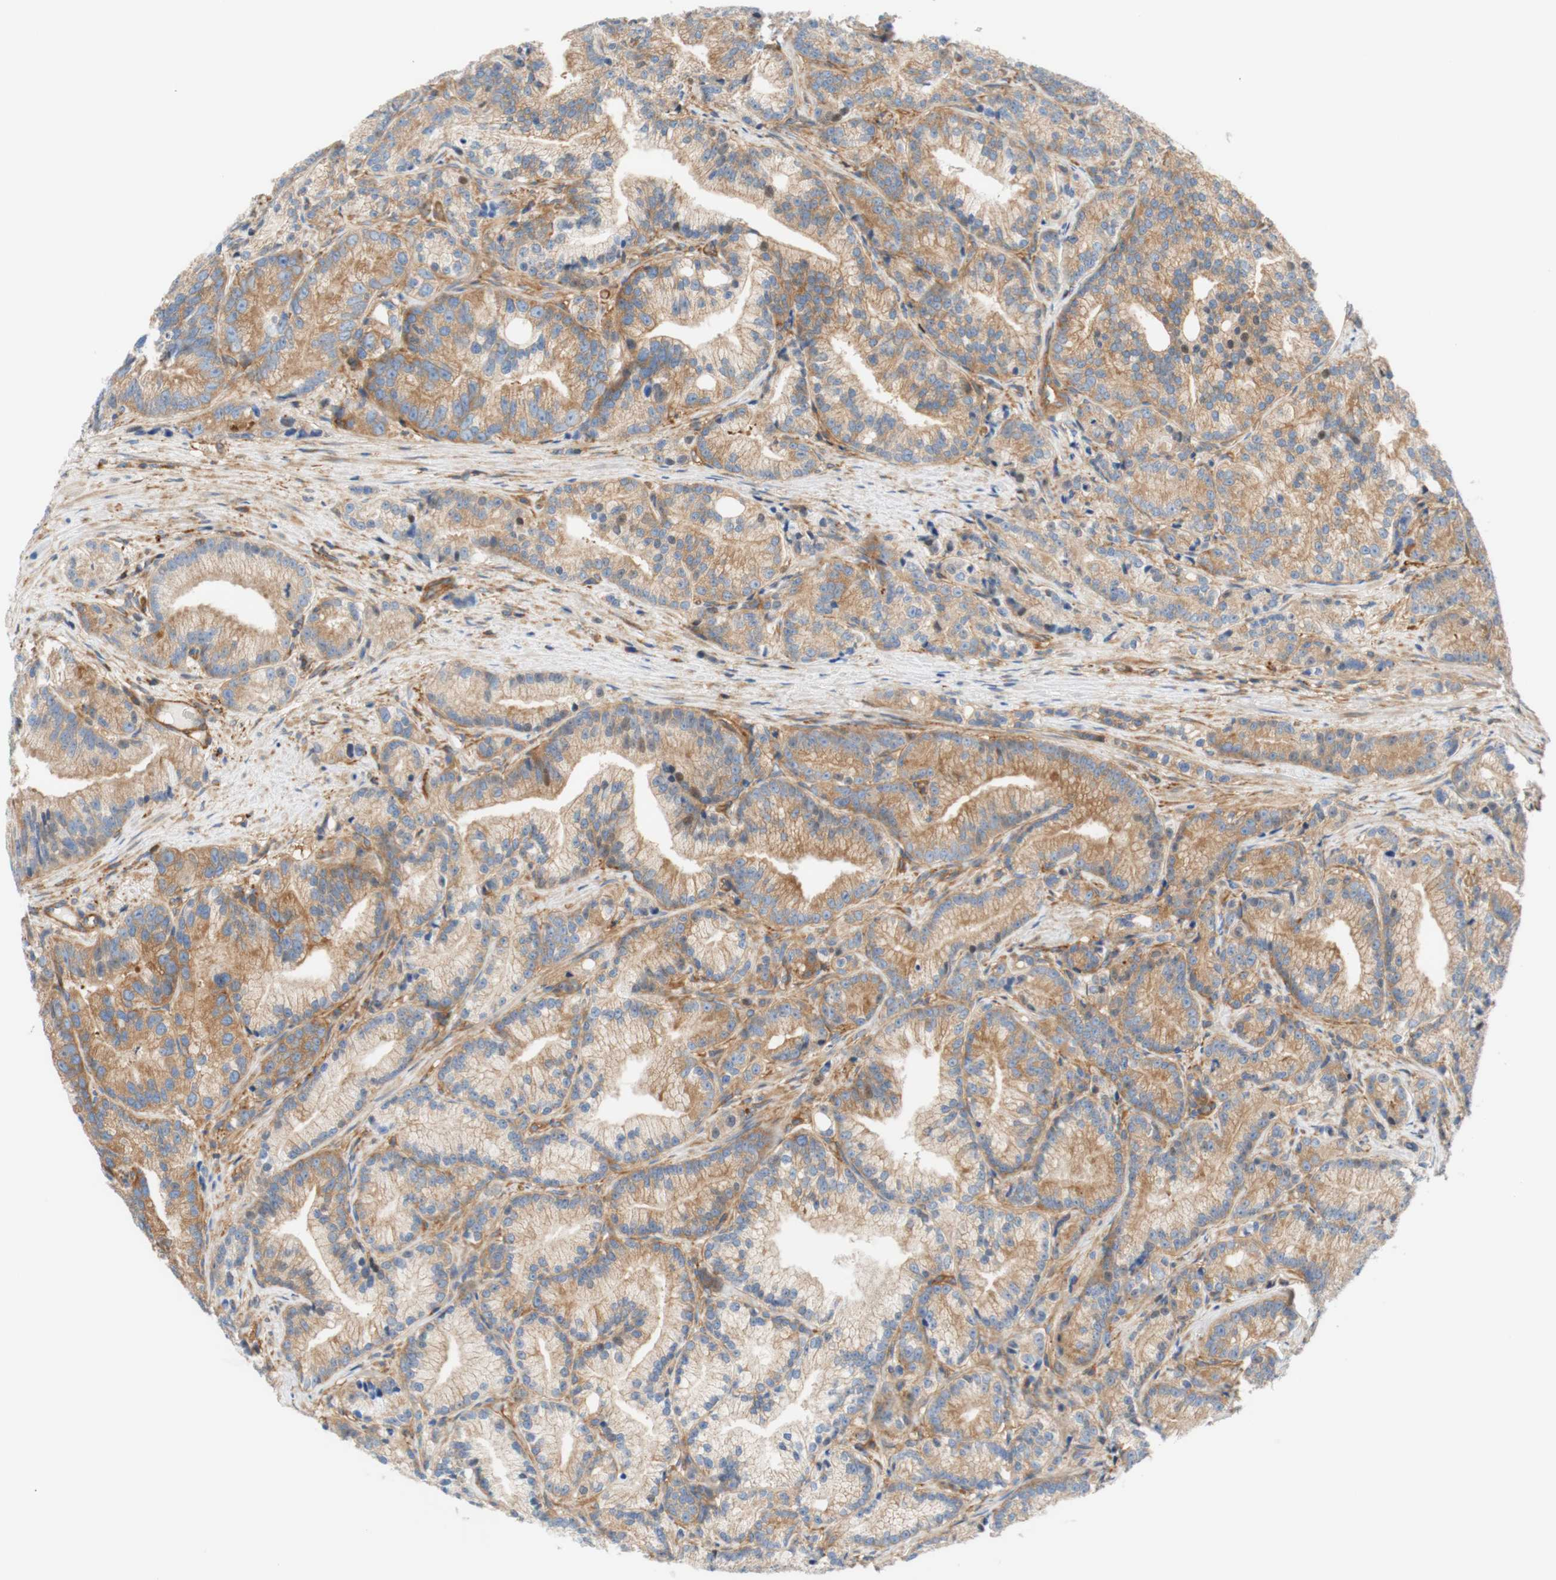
{"staining": {"intensity": "weak", "quantity": "25%-75%", "location": "cytoplasmic/membranous"}, "tissue": "prostate cancer", "cell_type": "Tumor cells", "image_type": "cancer", "snomed": [{"axis": "morphology", "description": "Adenocarcinoma, Low grade"}, {"axis": "topography", "description": "Prostate"}], "caption": "Weak cytoplasmic/membranous protein staining is appreciated in about 25%-75% of tumor cells in prostate cancer (adenocarcinoma (low-grade)). The staining was performed using DAB (3,3'-diaminobenzidine), with brown indicating positive protein expression. Nuclei are stained blue with hematoxylin.", "gene": "STOM", "patient": {"sex": "male", "age": 89}}